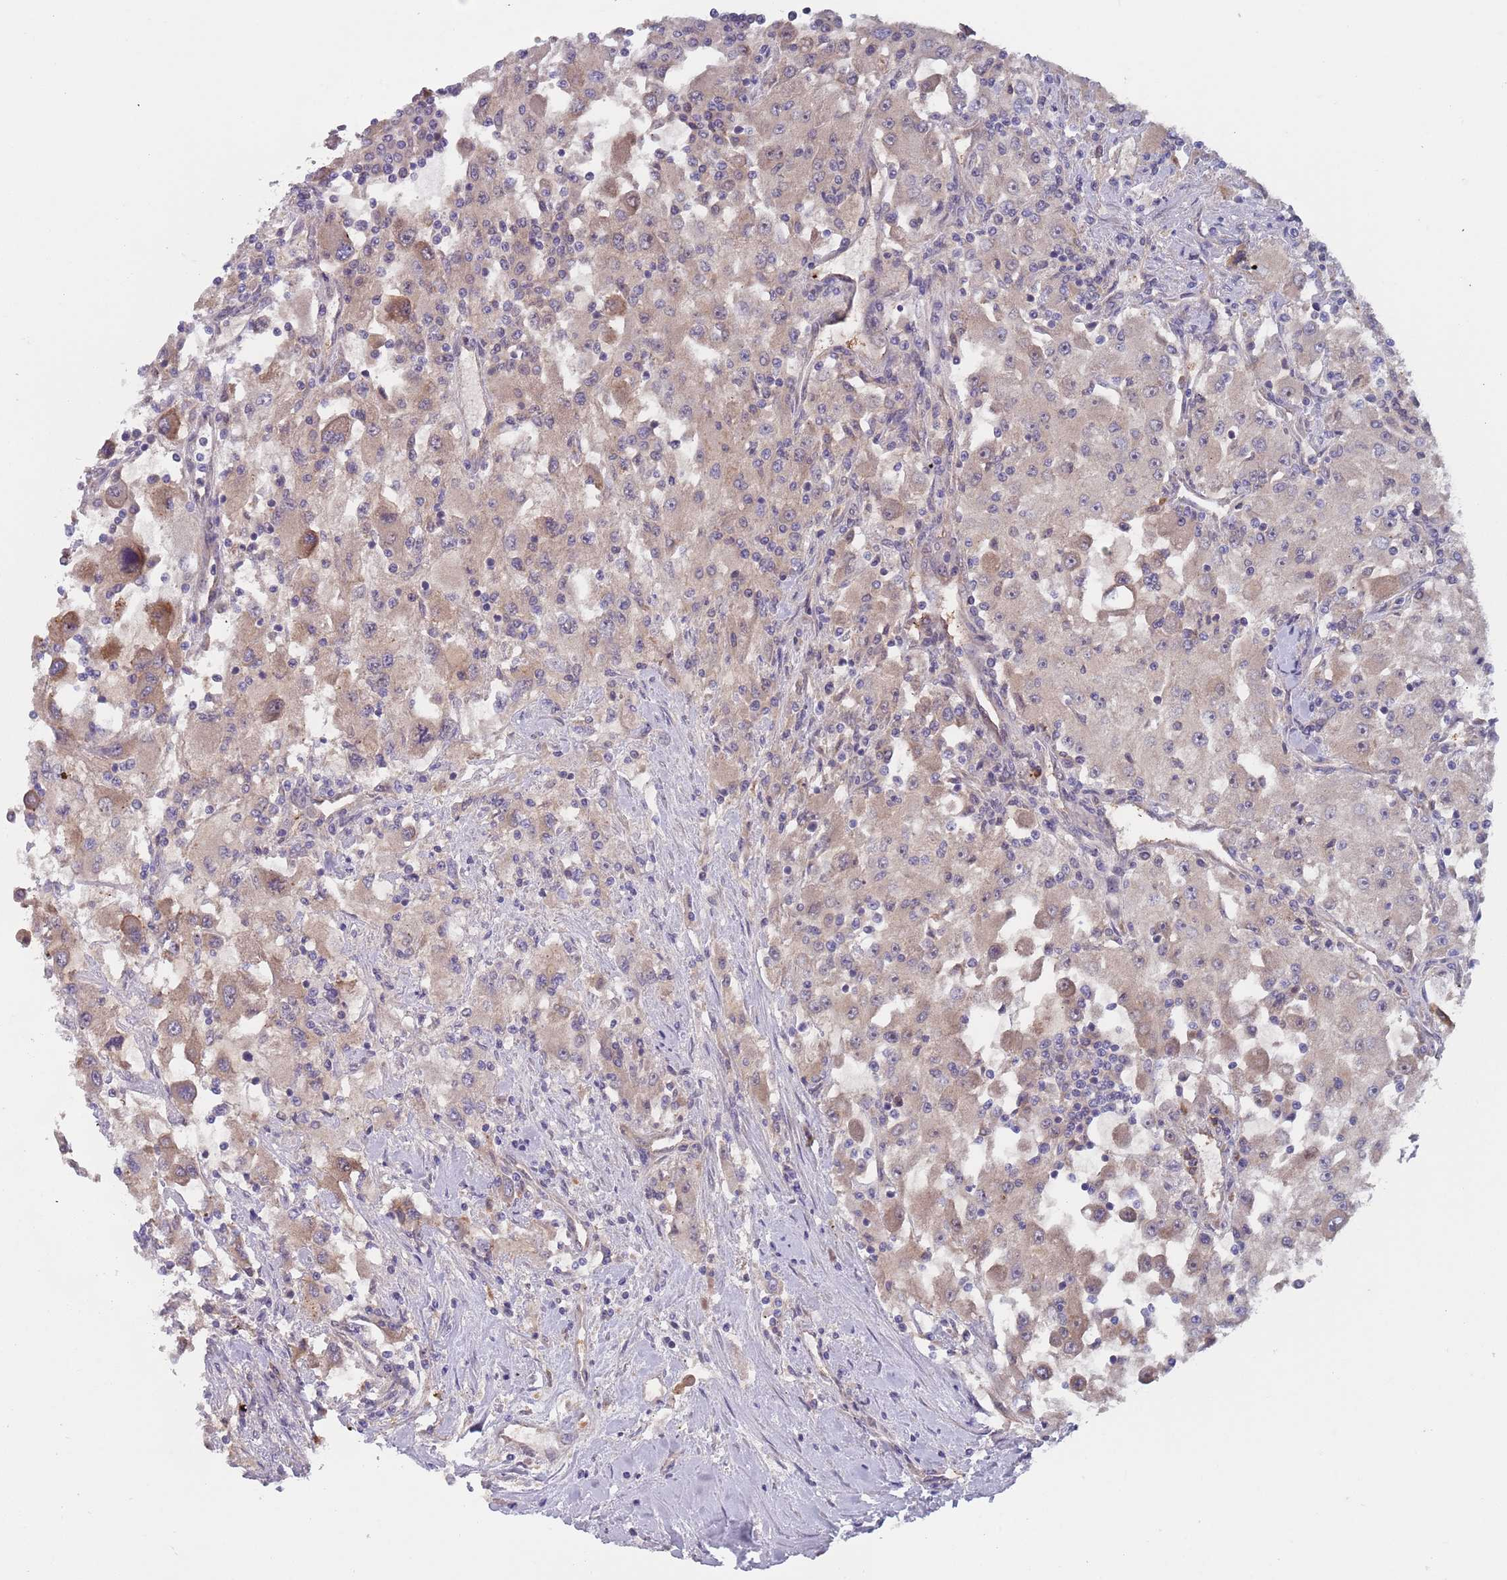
{"staining": {"intensity": "weak", "quantity": "25%-75%", "location": "cytoplasmic/membranous"}, "tissue": "renal cancer", "cell_type": "Tumor cells", "image_type": "cancer", "snomed": [{"axis": "morphology", "description": "Adenocarcinoma, NOS"}, {"axis": "topography", "description": "Kidney"}], "caption": "Adenocarcinoma (renal) stained with a protein marker reveals weak staining in tumor cells.", "gene": "ZNF140", "patient": {"sex": "female", "age": 67}}